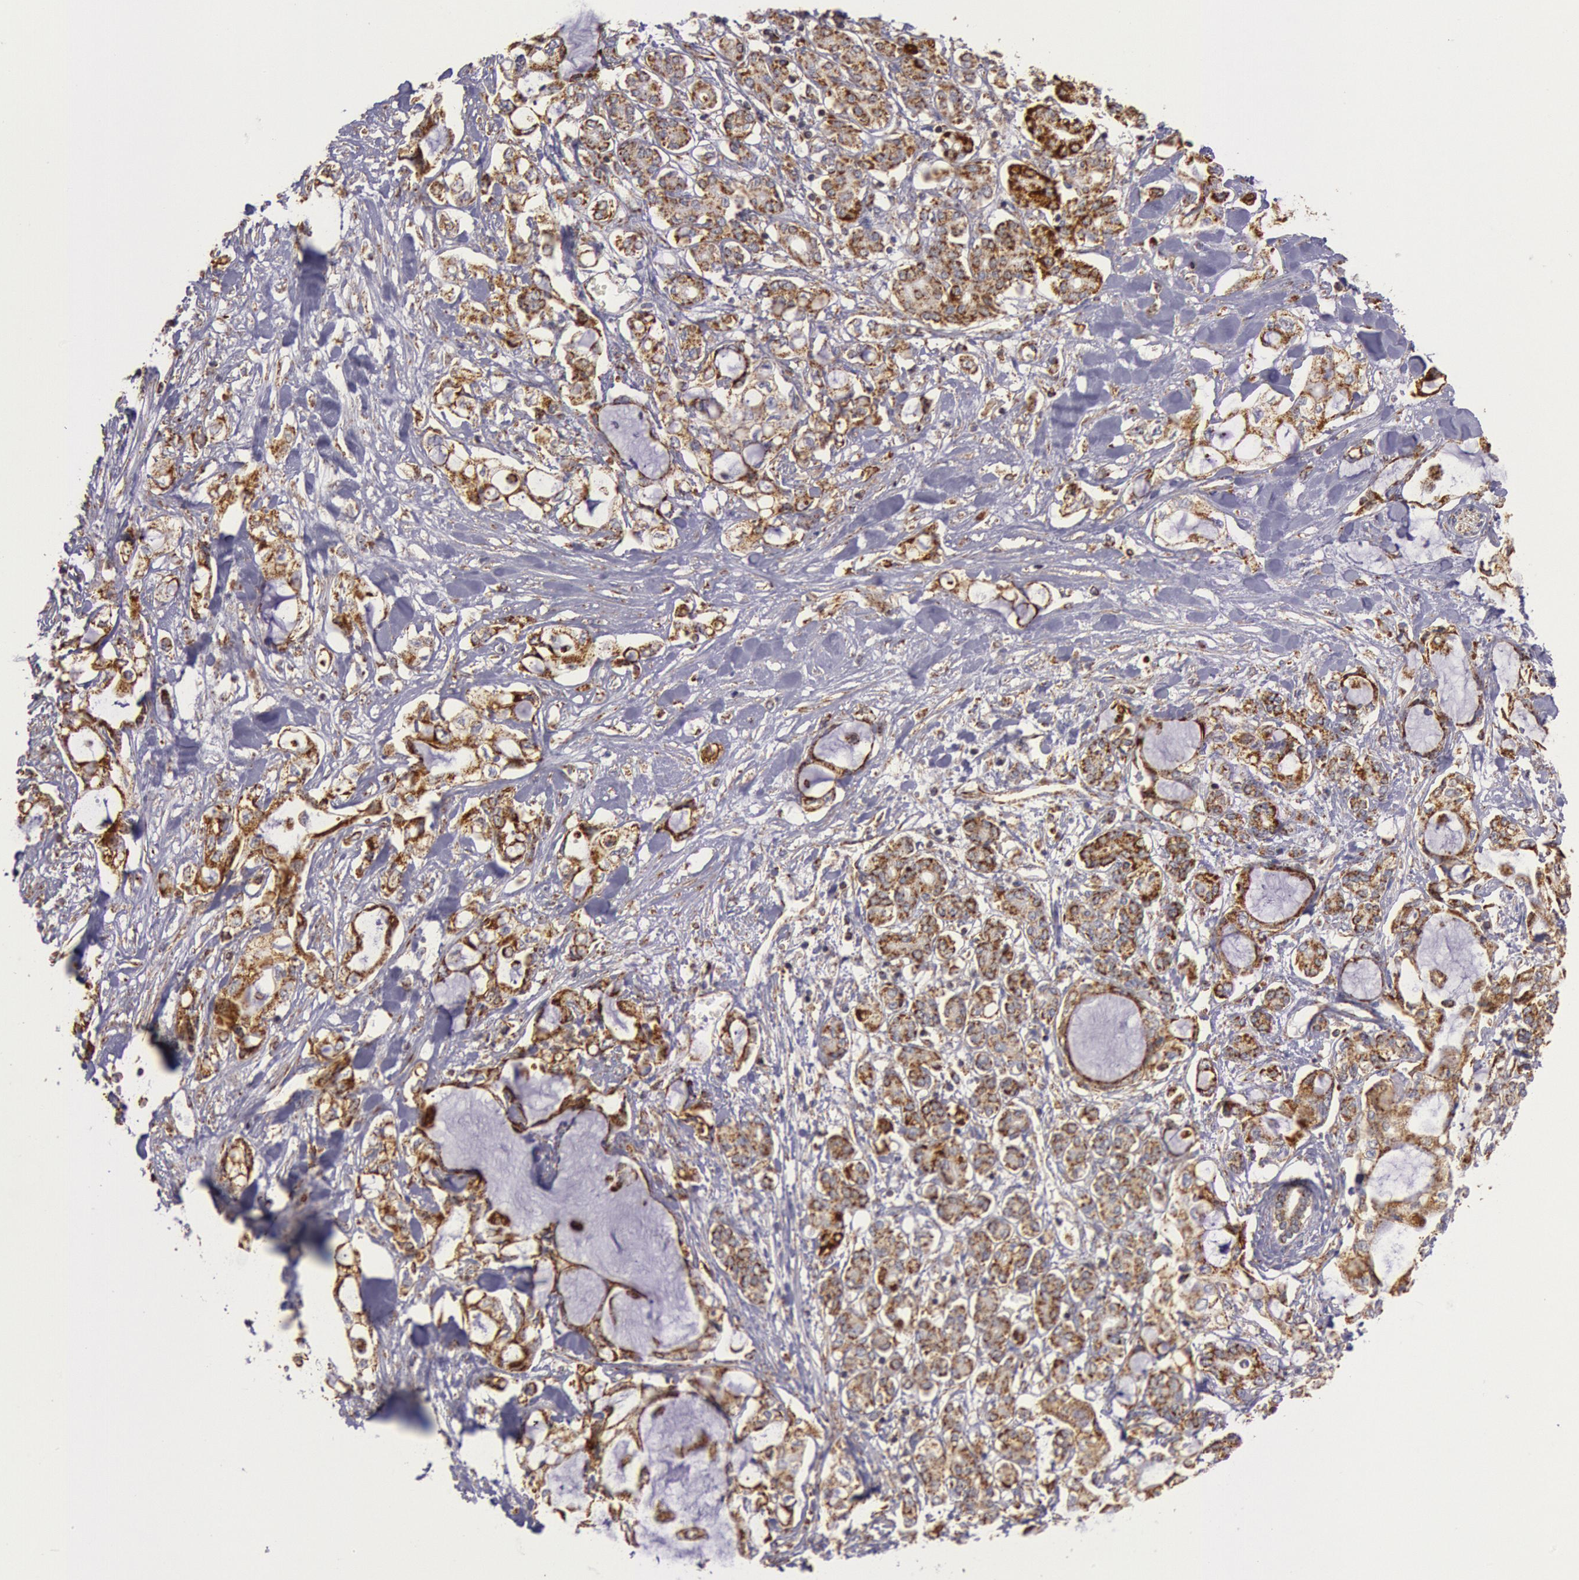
{"staining": {"intensity": "moderate", "quantity": ">75%", "location": "cytoplasmic/membranous"}, "tissue": "pancreatic cancer", "cell_type": "Tumor cells", "image_type": "cancer", "snomed": [{"axis": "morphology", "description": "Adenocarcinoma, NOS"}, {"axis": "topography", "description": "Pancreas"}], "caption": "About >75% of tumor cells in pancreatic cancer (adenocarcinoma) exhibit moderate cytoplasmic/membranous protein staining as visualized by brown immunohistochemical staining.", "gene": "CYC1", "patient": {"sex": "female", "age": 70}}